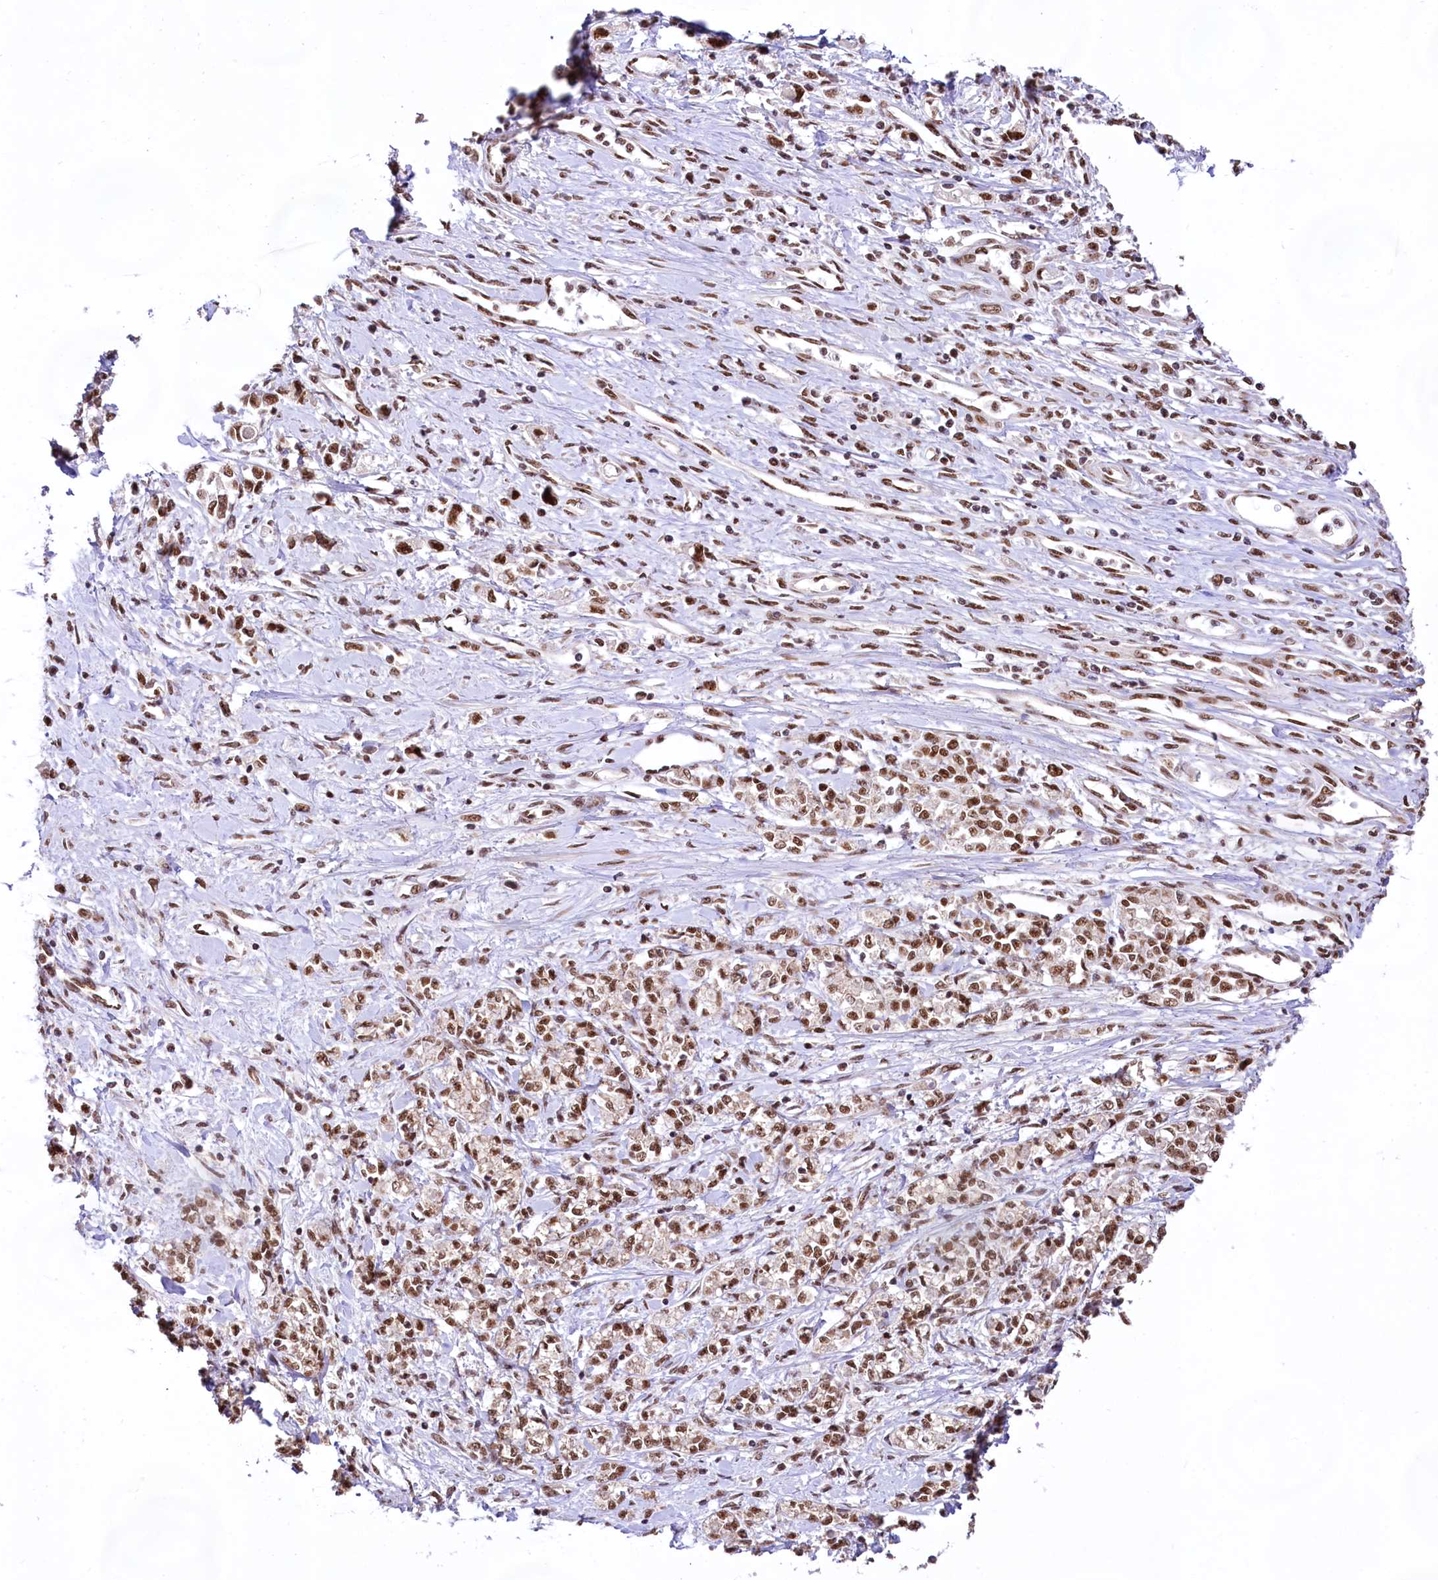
{"staining": {"intensity": "strong", "quantity": ">75%", "location": "nuclear"}, "tissue": "stomach cancer", "cell_type": "Tumor cells", "image_type": "cancer", "snomed": [{"axis": "morphology", "description": "Adenocarcinoma, NOS"}, {"axis": "topography", "description": "Stomach"}], "caption": "Immunohistochemistry (IHC) image of neoplastic tissue: stomach adenocarcinoma stained using immunohistochemistry exhibits high levels of strong protein expression localized specifically in the nuclear of tumor cells, appearing as a nuclear brown color.", "gene": "HIRA", "patient": {"sex": "female", "age": 76}}